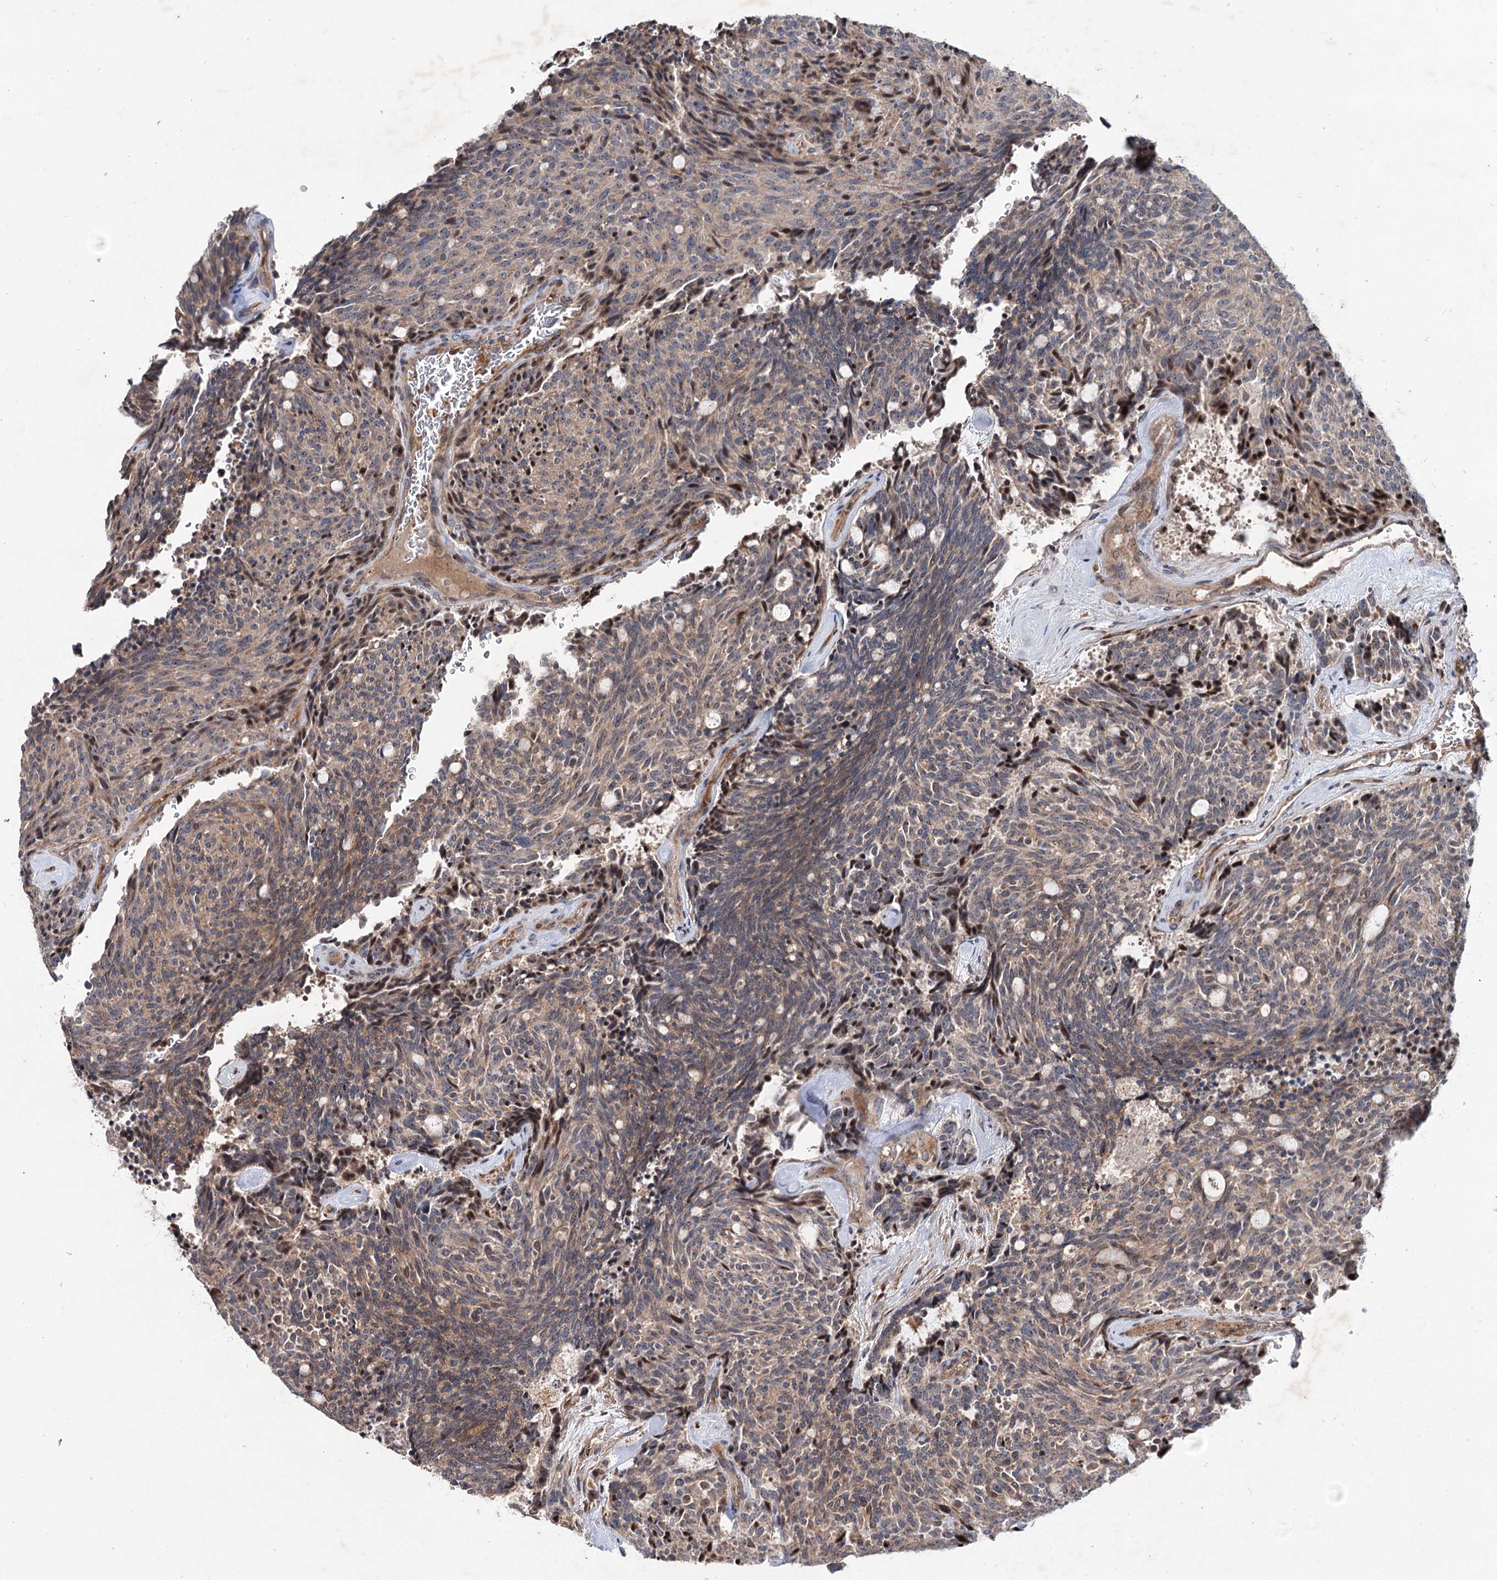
{"staining": {"intensity": "weak", "quantity": "25%-75%", "location": "cytoplasmic/membranous,nuclear"}, "tissue": "carcinoid", "cell_type": "Tumor cells", "image_type": "cancer", "snomed": [{"axis": "morphology", "description": "Carcinoid, malignant, NOS"}, {"axis": "topography", "description": "Pancreas"}], "caption": "There is low levels of weak cytoplasmic/membranous and nuclear expression in tumor cells of carcinoid (malignant), as demonstrated by immunohistochemical staining (brown color).", "gene": "PTDSS2", "patient": {"sex": "female", "age": 54}}